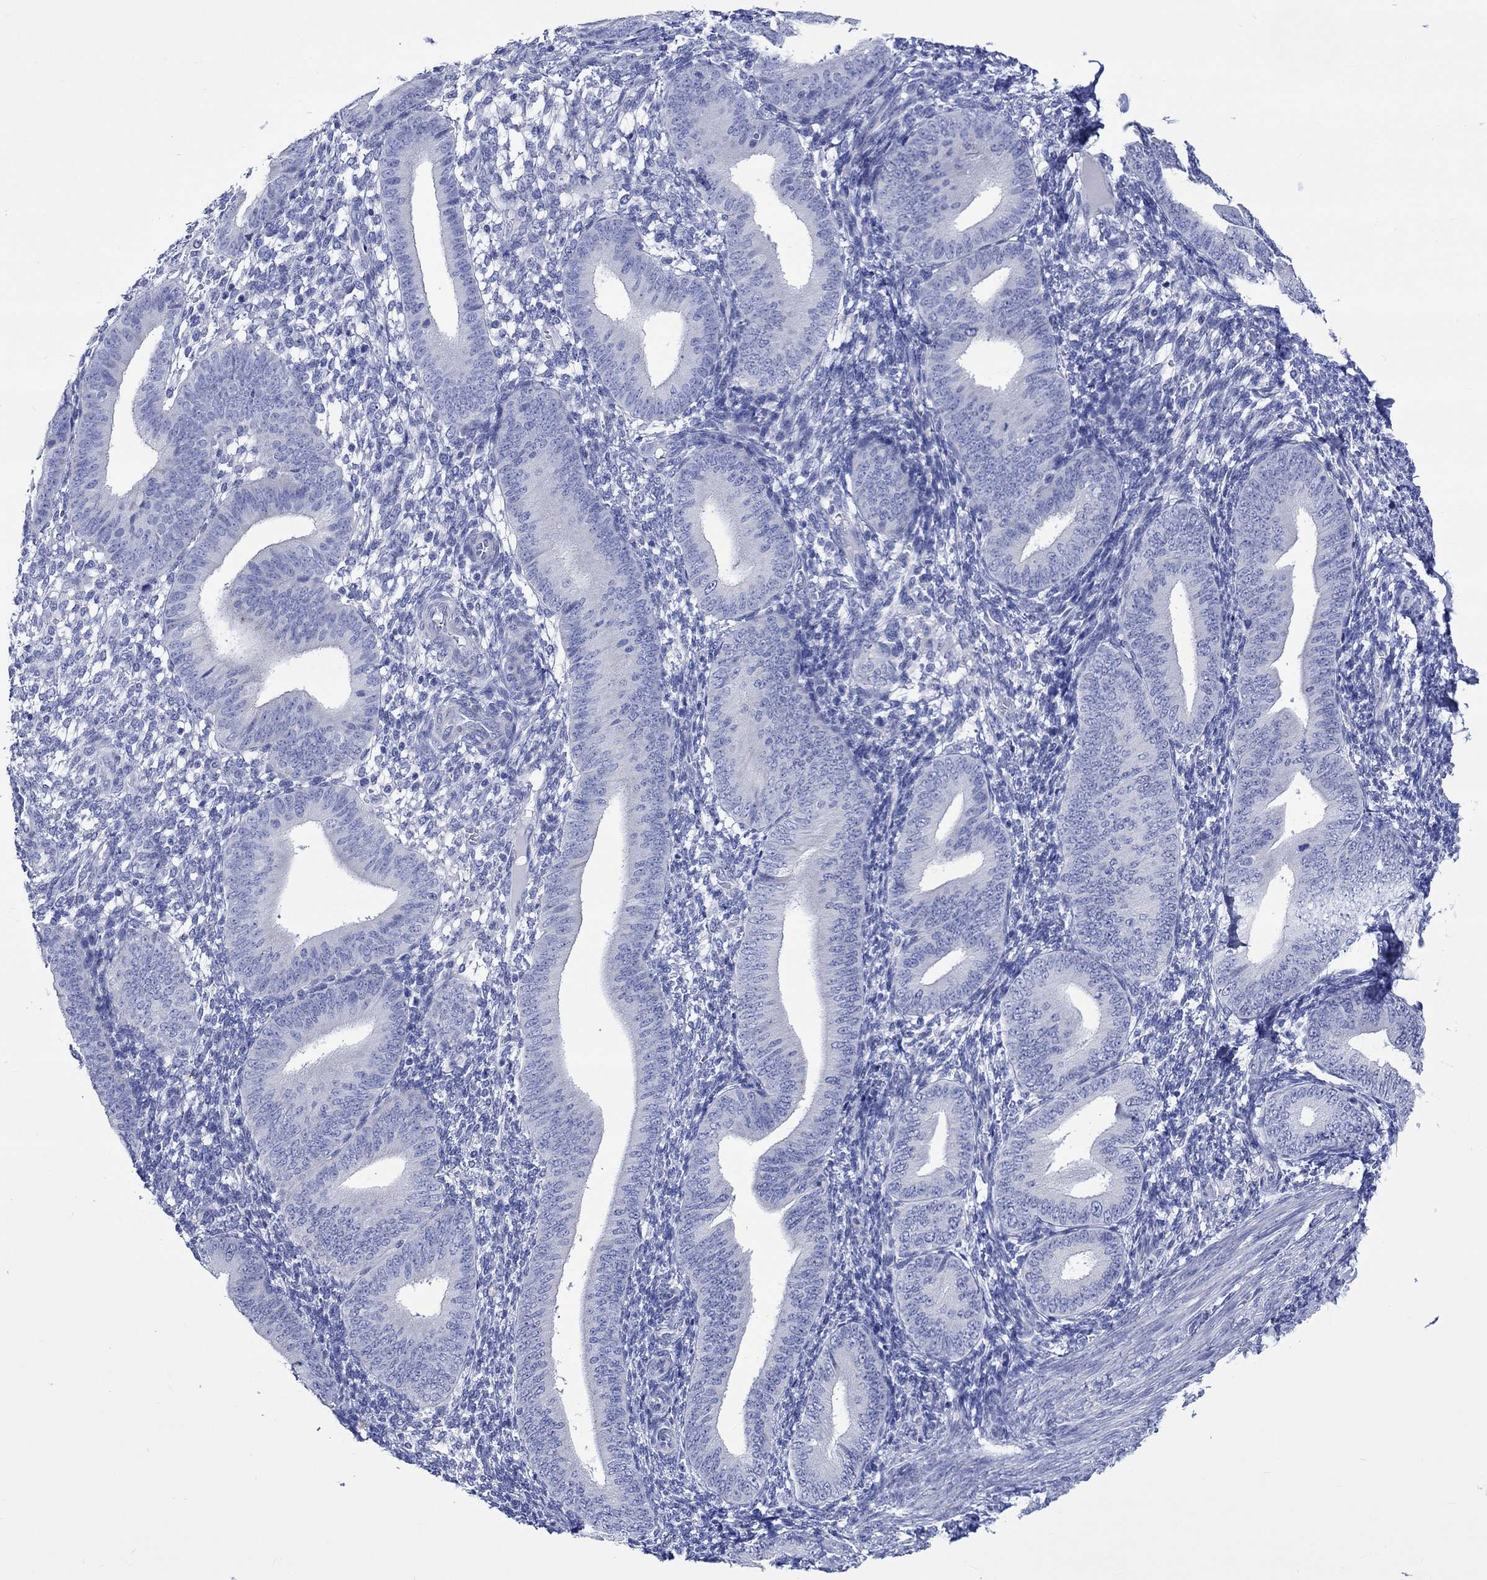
{"staining": {"intensity": "negative", "quantity": "none", "location": "none"}, "tissue": "endometrium", "cell_type": "Cells in endometrial stroma", "image_type": "normal", "snomed": [{"axis": "morphology", "description": "Normal tissue, NOS"}, {"axis": "topography", "description": "Endometrium"}], "caption": "The IHC micrograph has no significant expression in cells in endometrial stroma of endometrium. The staining is performed using DAB brown chromogen with nuclei counter-stained in using hematoxylin.", "gene": "HARBI1", "patient": {"sex": "female", "age": 39}}